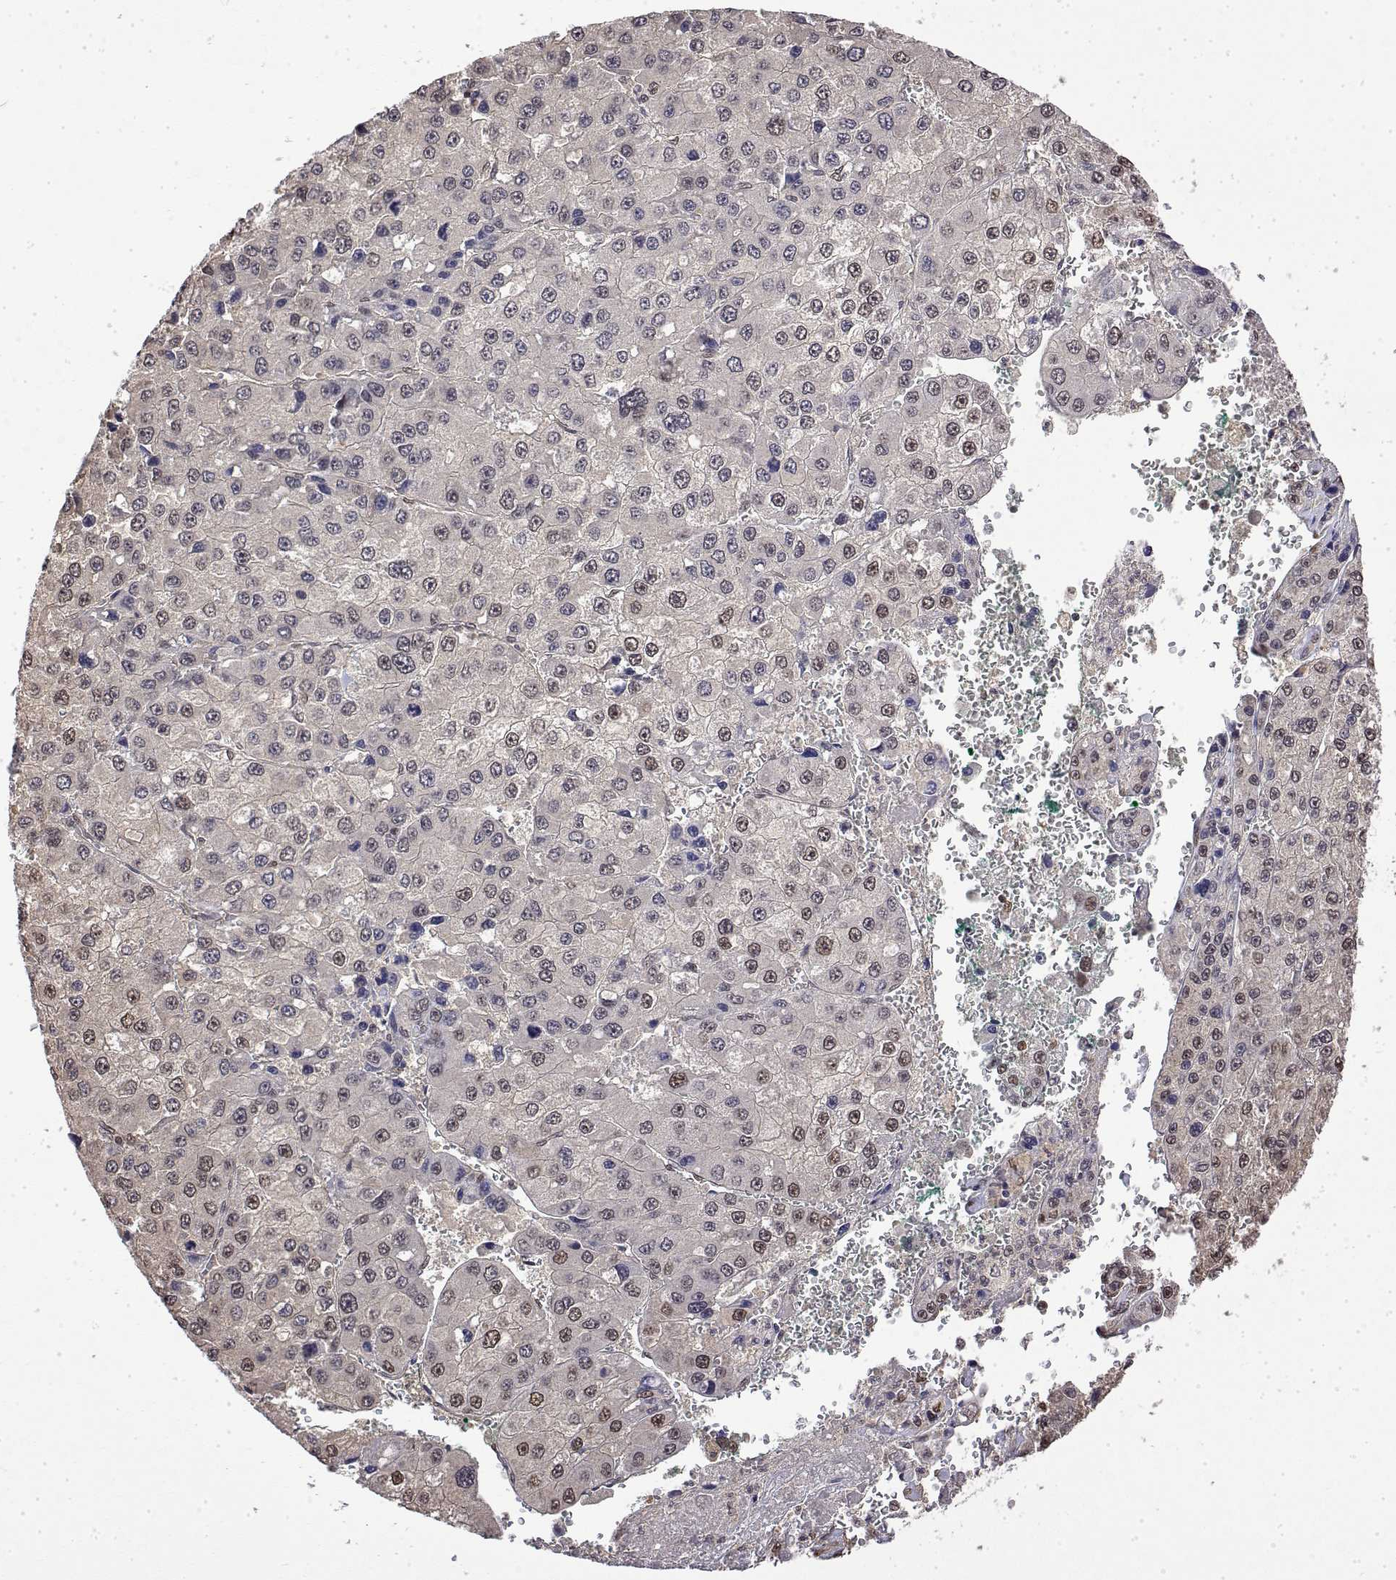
{"staining": {"intensity": "moderate", "quantity": "<25%", "location": "nuclear"}, "tissue": "liver cancer", "cell_type": "Tumor cells", "image_type": "cancer", "snomed": [{"axis": "morphology", "description": "Carcinoma, Hepatocellular, NOS"}, {"axis": "topography", "description": "Liver"}], "caption": "There is low levels of moderate nuclear staining in tumor cells of liver cancer, as demonstrated by immunohistochemical staining (brown color).", "gene": "TPI1", "patient": {"sex": "female", "age": 73}}